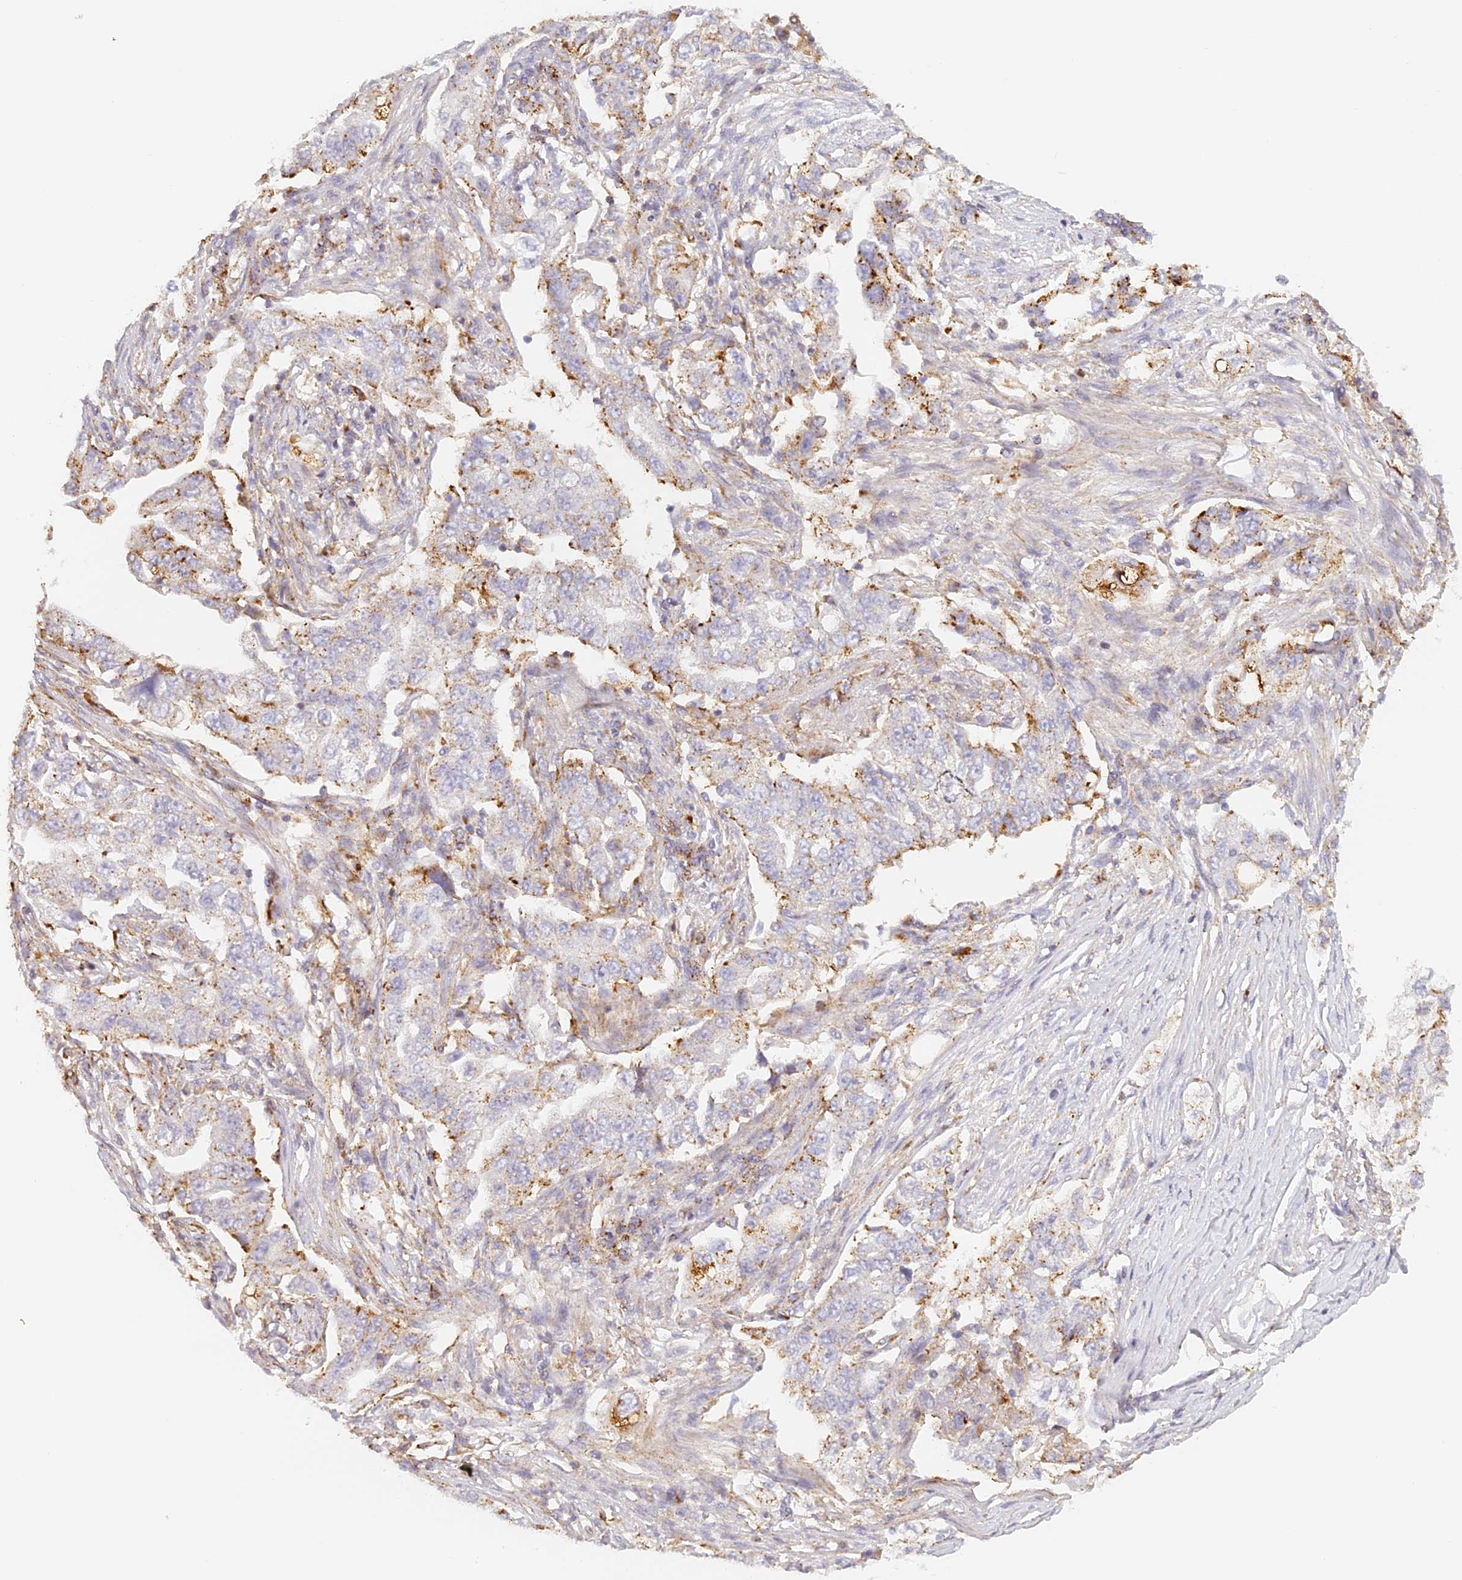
{"staining": {"intensity": "moderate", "quantity": "25%-75%", "location": "cytoplasmic/membranous"}, "tissue": "lung cancer", "cell_type": "Tumor cells", "image_type": "cancer", "snomed": [{"axis": "morphology", "description": "Adenocarcinoma, NOS"}, {"axis": "topography", "description": "Lung"}], "caption": "Immunohistochemistry of lung cancer reveals medium levels of moderate cytoplasmic/membranous positivity in about 25%-75% of tumor cells.", "gene": "LAMP2", "patient": {"sex": "female", "age": 51}}